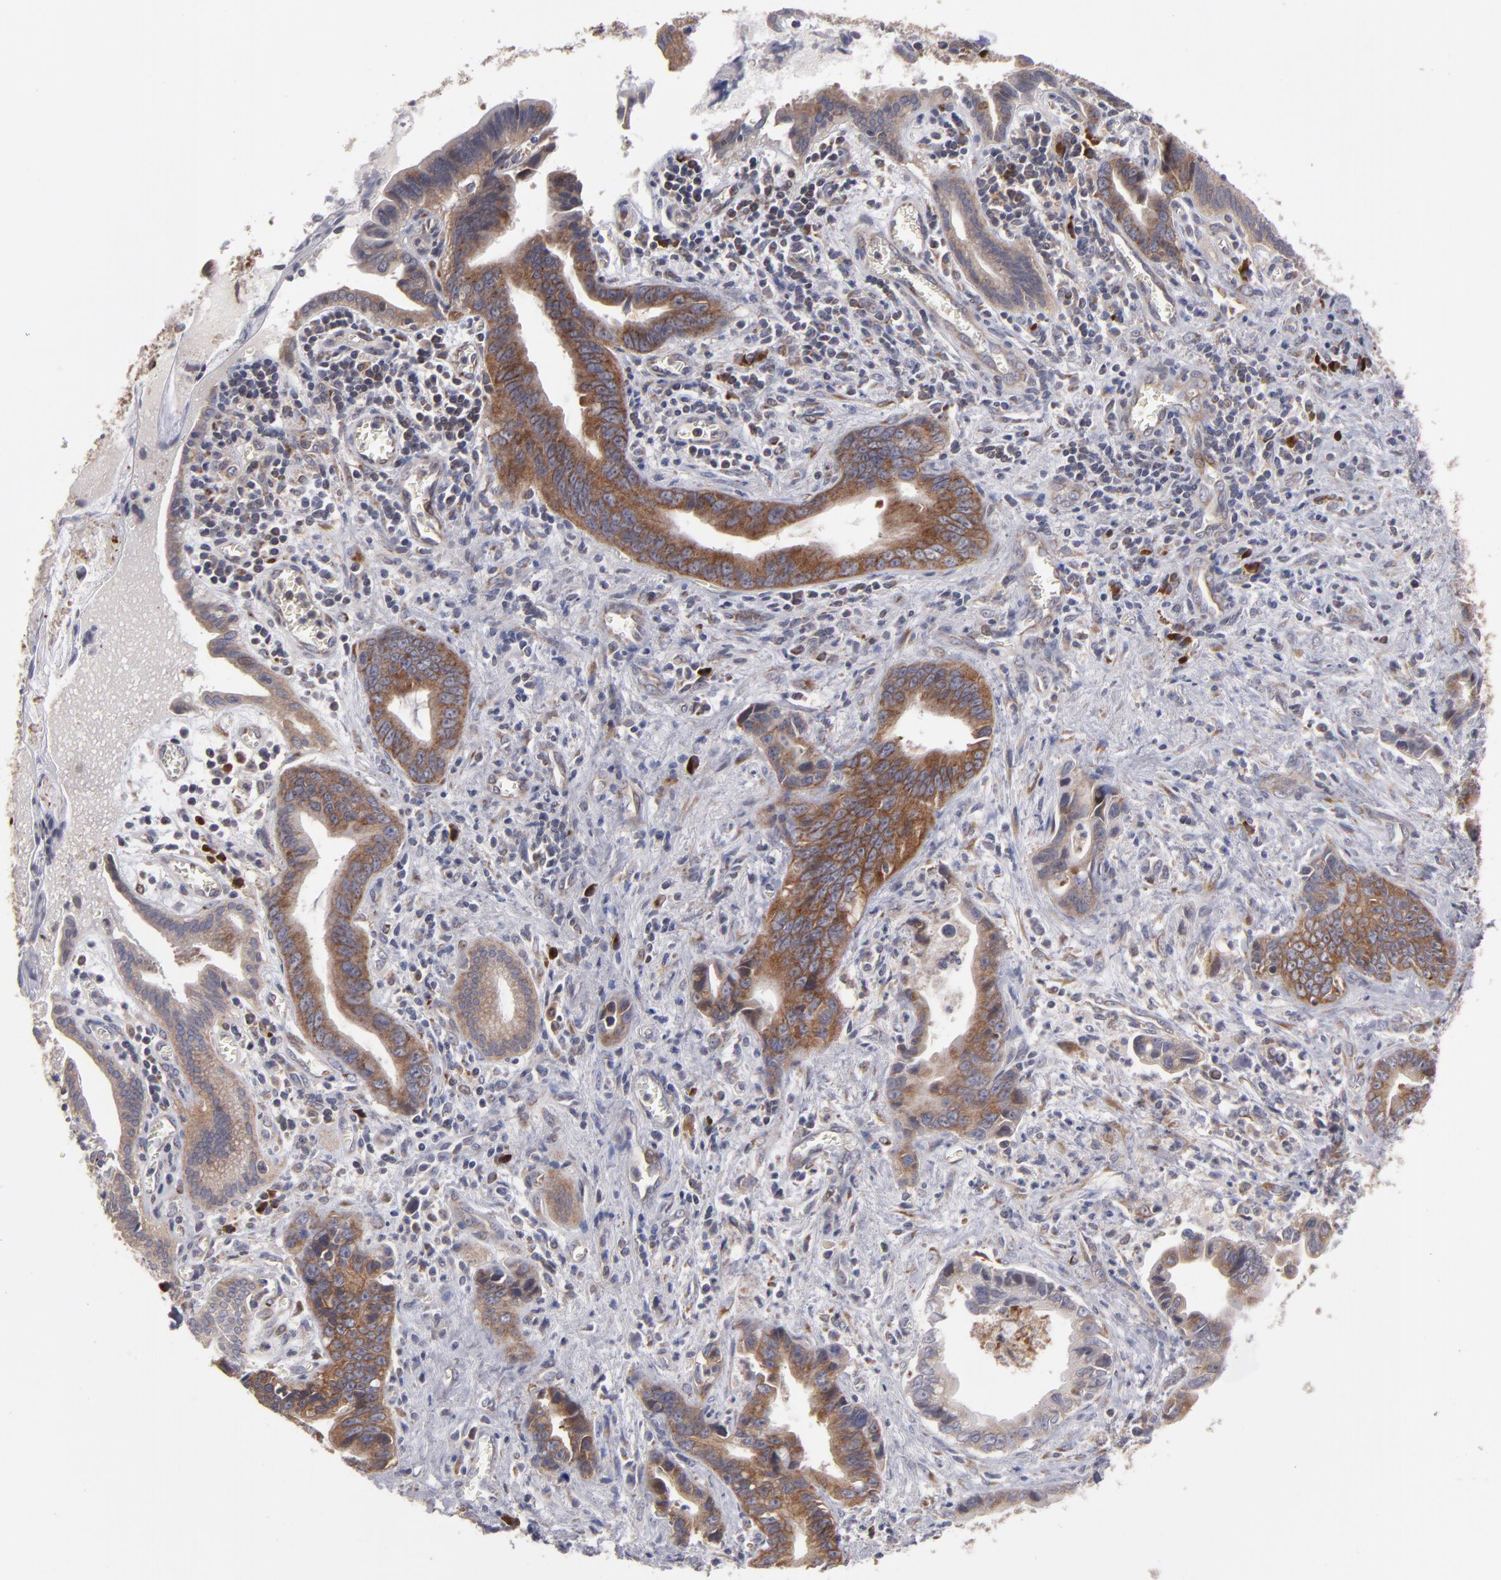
{"staining": {"intensity": "moderate", "quantity": ">75%", "location": "cytoplasmic/membranous"}, "tissue": "liver cancer", "cell_type": "Tumor cells", "image_type": "cancer", "snomed": [{"axis": "morphology", "description": "Cholangiocarcinoma"}, {"axis": "topography", "description": "Liver"}], "caption": "There is medium levels of moderate cytoplasmic/membranous staining in tumor cells of liver cancer, as demonstrated by immunohistochemical staining (brown color).", "gene": "SND1", "patient": {"sex": "female", "age": 55}}